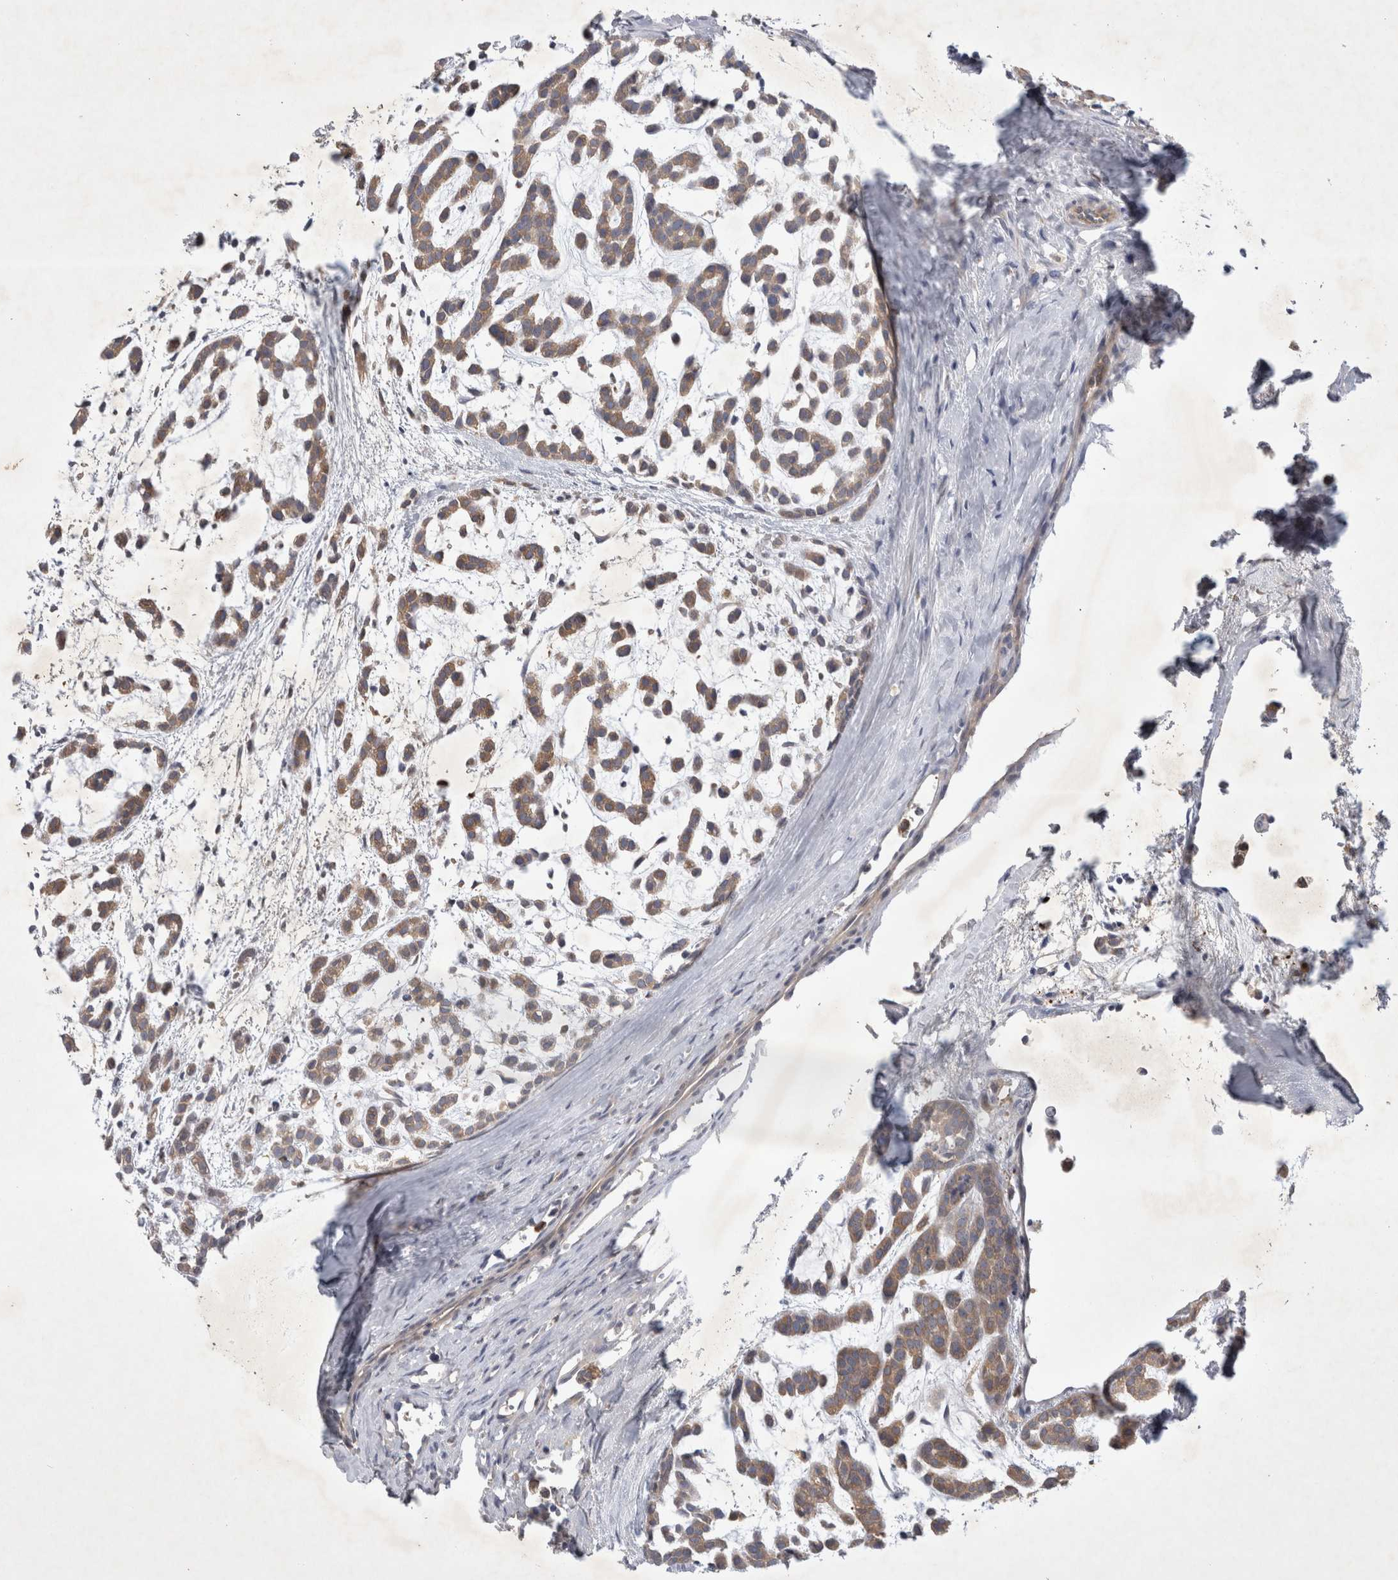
{"staining": {"intensity": "weak", "quantity": ">75%", "location": "cytoplasmic/membranous"}, "tissue": "head and neck cancer", "cell_type": "Tumor cells", "image_type": "cancer", "snomed": [{"axis": "morphology", "description": "Adenocarcinoma, NOS"}, {"axis": "morphology", "description": "Adenoma, NOS"}, {"axis": "topography", "description": "Head-Neck"}], "caption": "Immunohistochemical staining of head and neck adenoma demonstrates low levels of weak cytoplasmic/membranous protein positivity in approximately >75% of tumor cells.", "gene": "SRD5A3", "patient": {"sex": "female", "age": 55}}